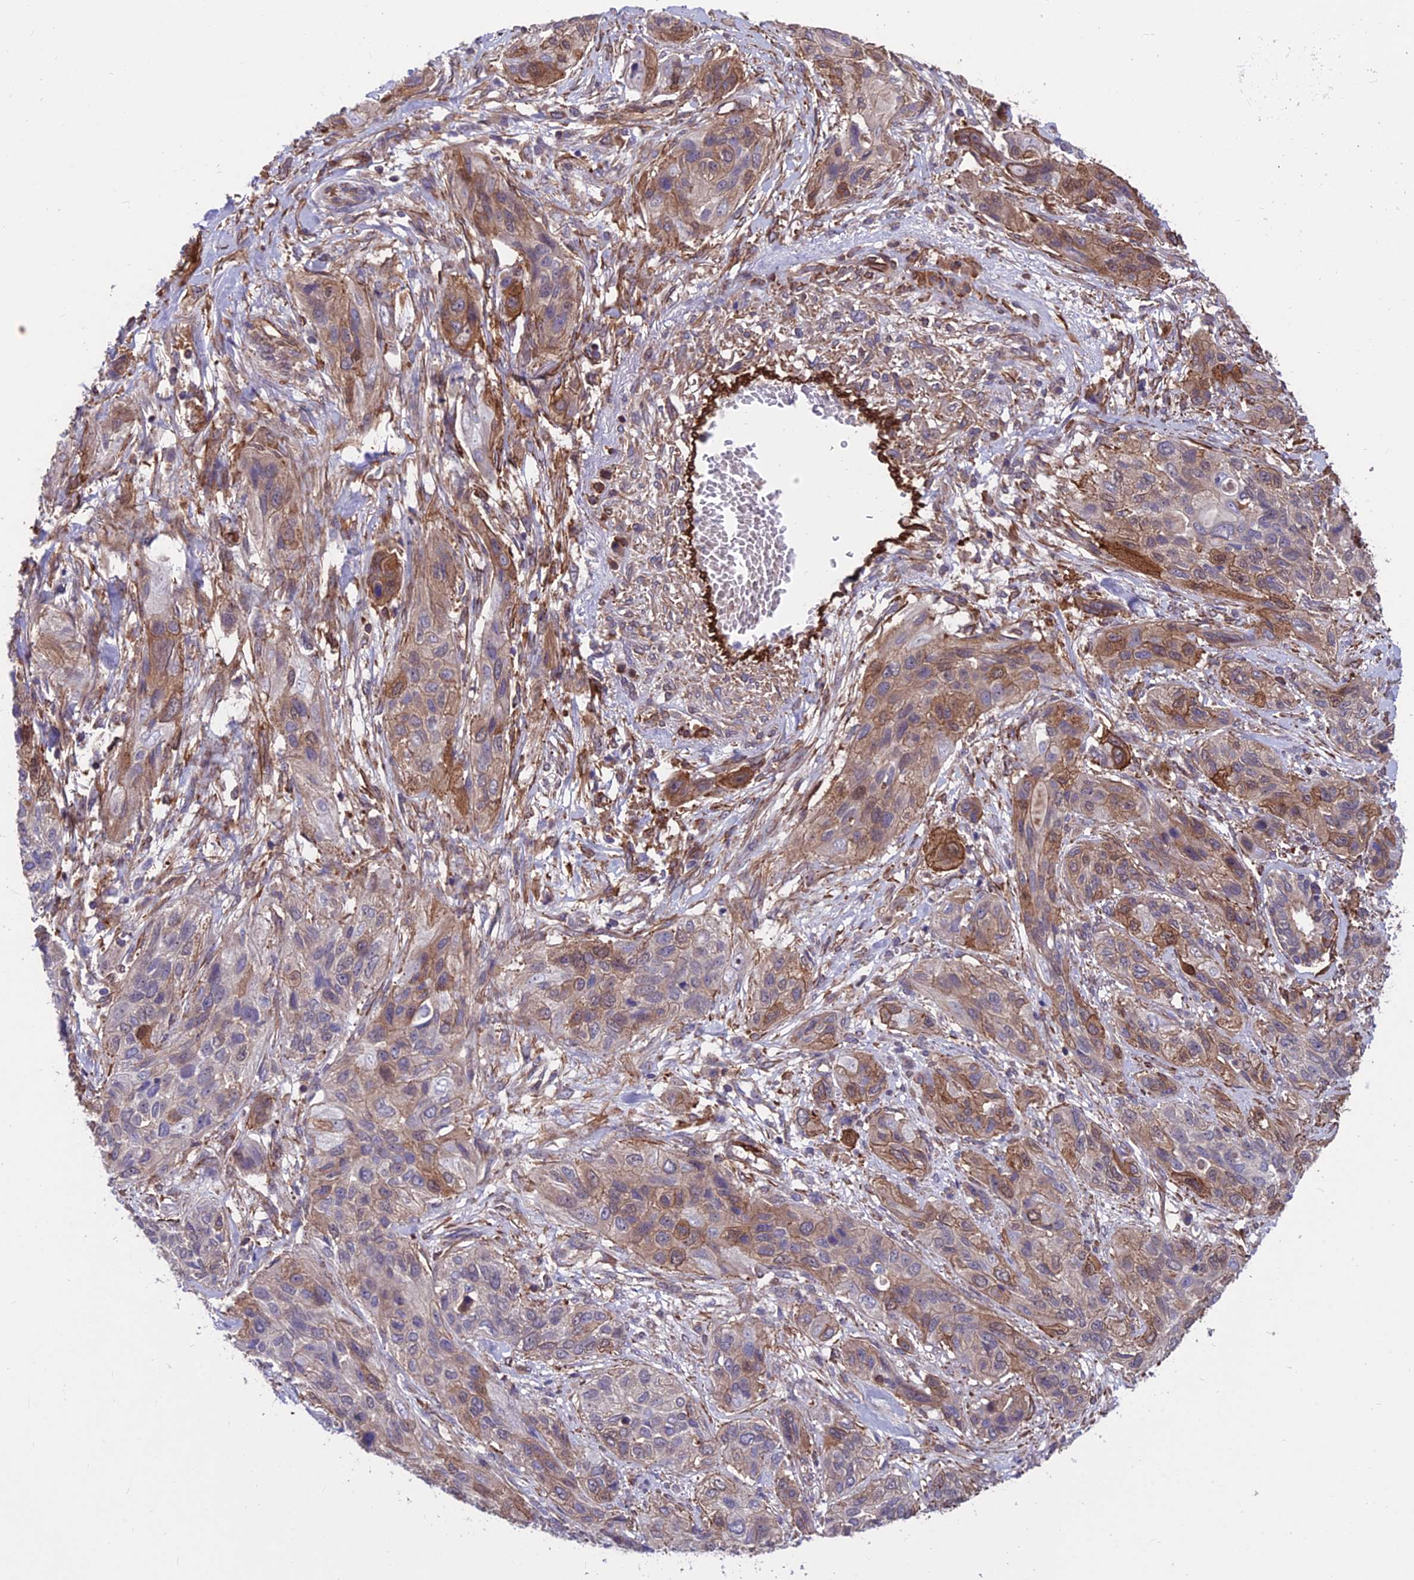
{"staining": {"intensity": "weak", "quantity": "25%-75%", "location": "cytoplasmic/membranous,nuclear"}, "tissue": "lung cancer", "cell_type": "Tumor cells", "image_type": "cancer", "snomed": [{"axis": "morphology", "description": "Squamous cell carcinoma, NOS"}, {"axis": "topography", "description": "Lung"}], "caption": "DAB immunohistochemical staining of lung cancer reveals weak cytoplasmic/membranous and nuclear protein positivity in about 25%-75% of tumor cells. Nuclei are stained in blue.", "gene": "RTN4RL1", "patient": {"sex": "female", "age": 70}}